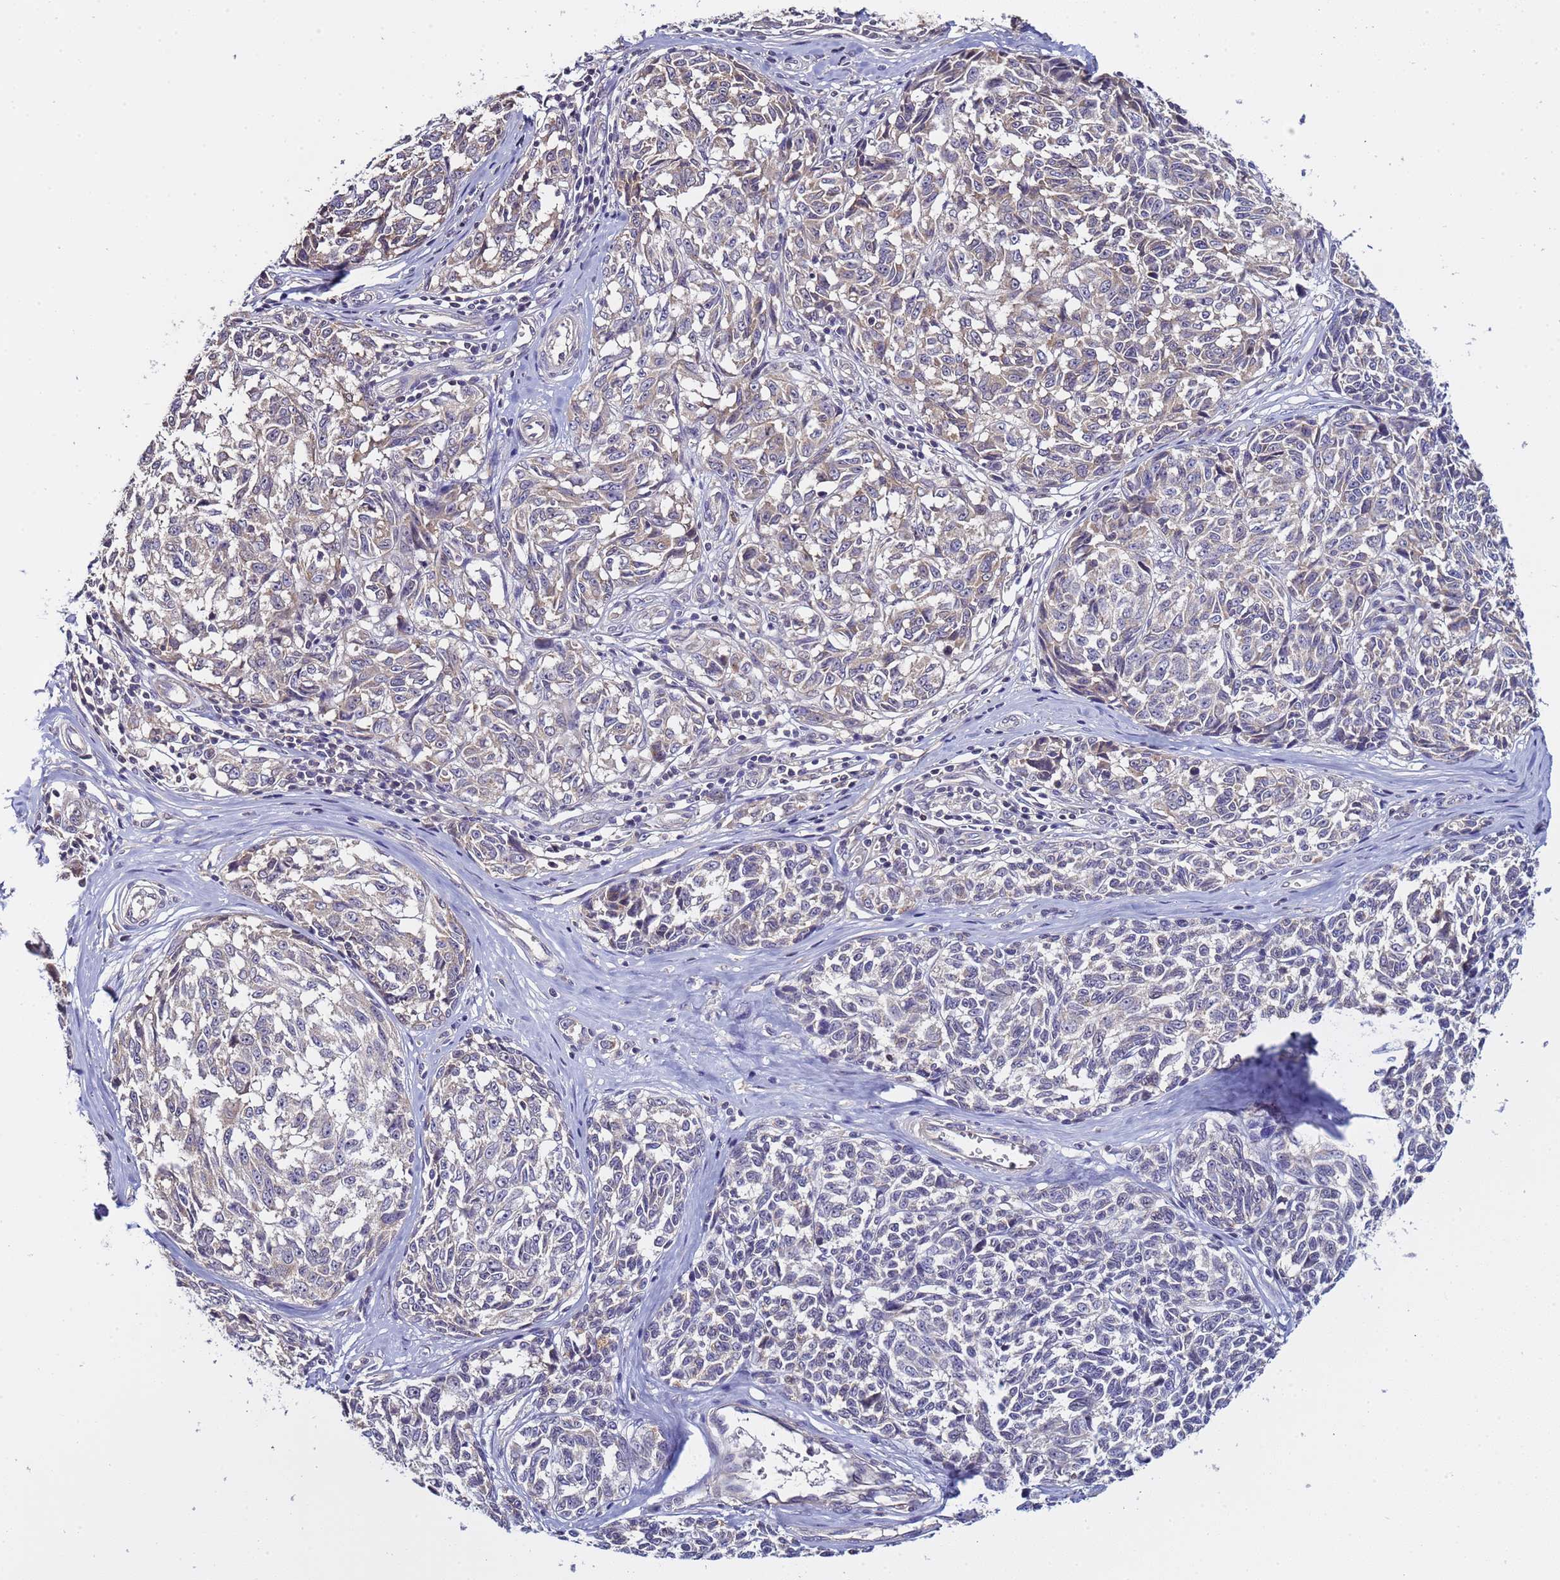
{"staining": {"intensity": "weak", "quantity": "<25%", "location": "cytoplasmic/membranous"}, "tissue": "melanoma", "cell_type": "Tumor cells", "image_type": "cancer", "snomed": [{"axis": "morphology", "description": "Normal tissue, NOS"}, {"axis": "morphology", "description": "Malignant melanoma, NOS"}, {"axis": "topography", "description": "Skin"}], "caption": "An image of human malignant melanoma is negative for staining in tumor cells.", "gene": "ELMOD2", "patient": {"sex": "female", "age": 64}}